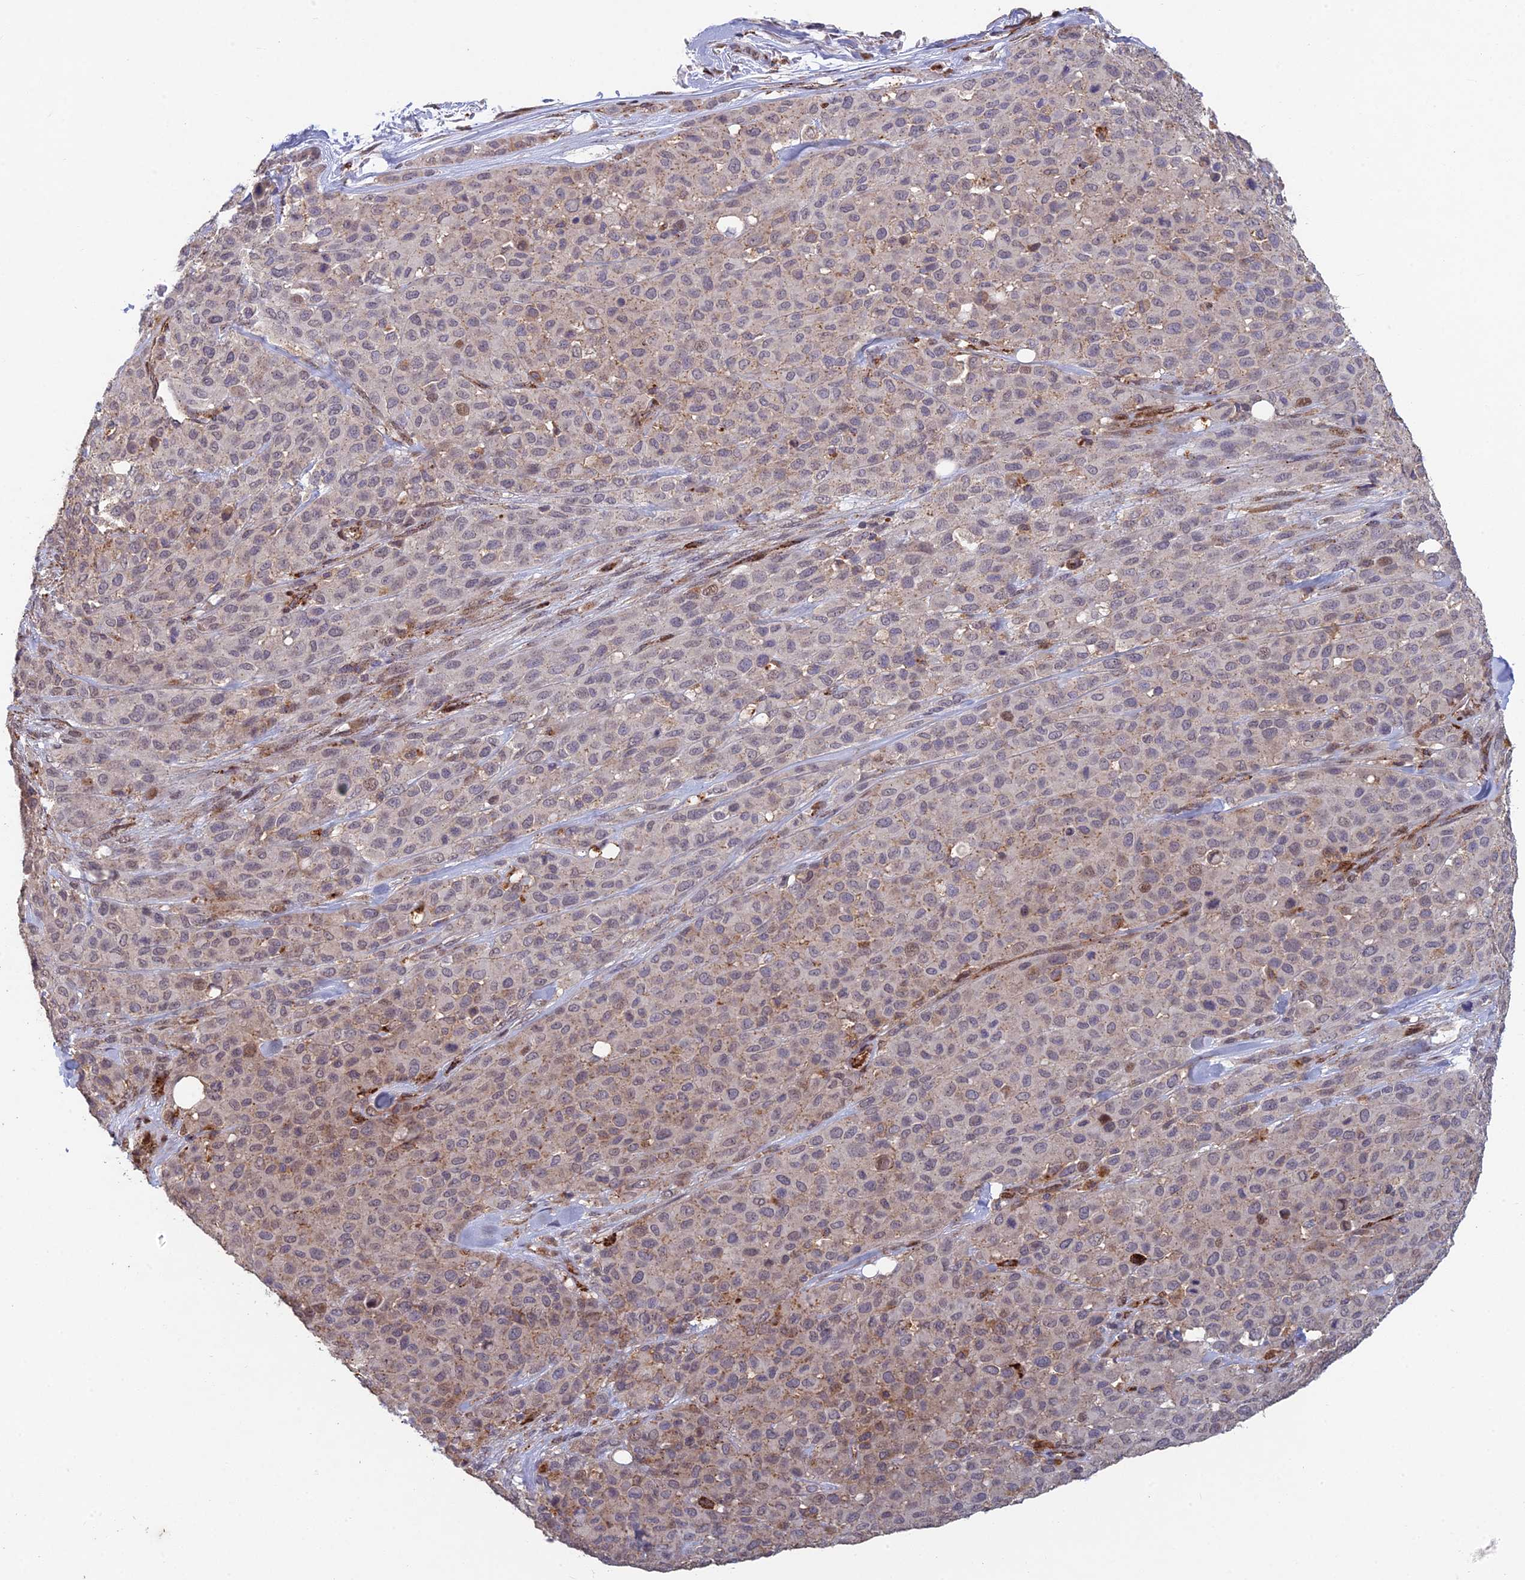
{"staining": {"intensity": "weak", "quantity": "<25%", "location": "cytoplasmic/membranous"}, "tissue": "melanoma", "cell_type": "Tumor cells", "image_type": "cancer", "snomed": [{"axis": "morphology", "description": "Malignant melanoma, Metastatic site"}, {"axis": "topography", "description": "Skin"}], "caption": "A histopathology image of human malignant melanoma (metastatic site) is negative for staining in tumor cells.", "gene": "FOXS1", "patient": {"sex": "female", "age": 81}}